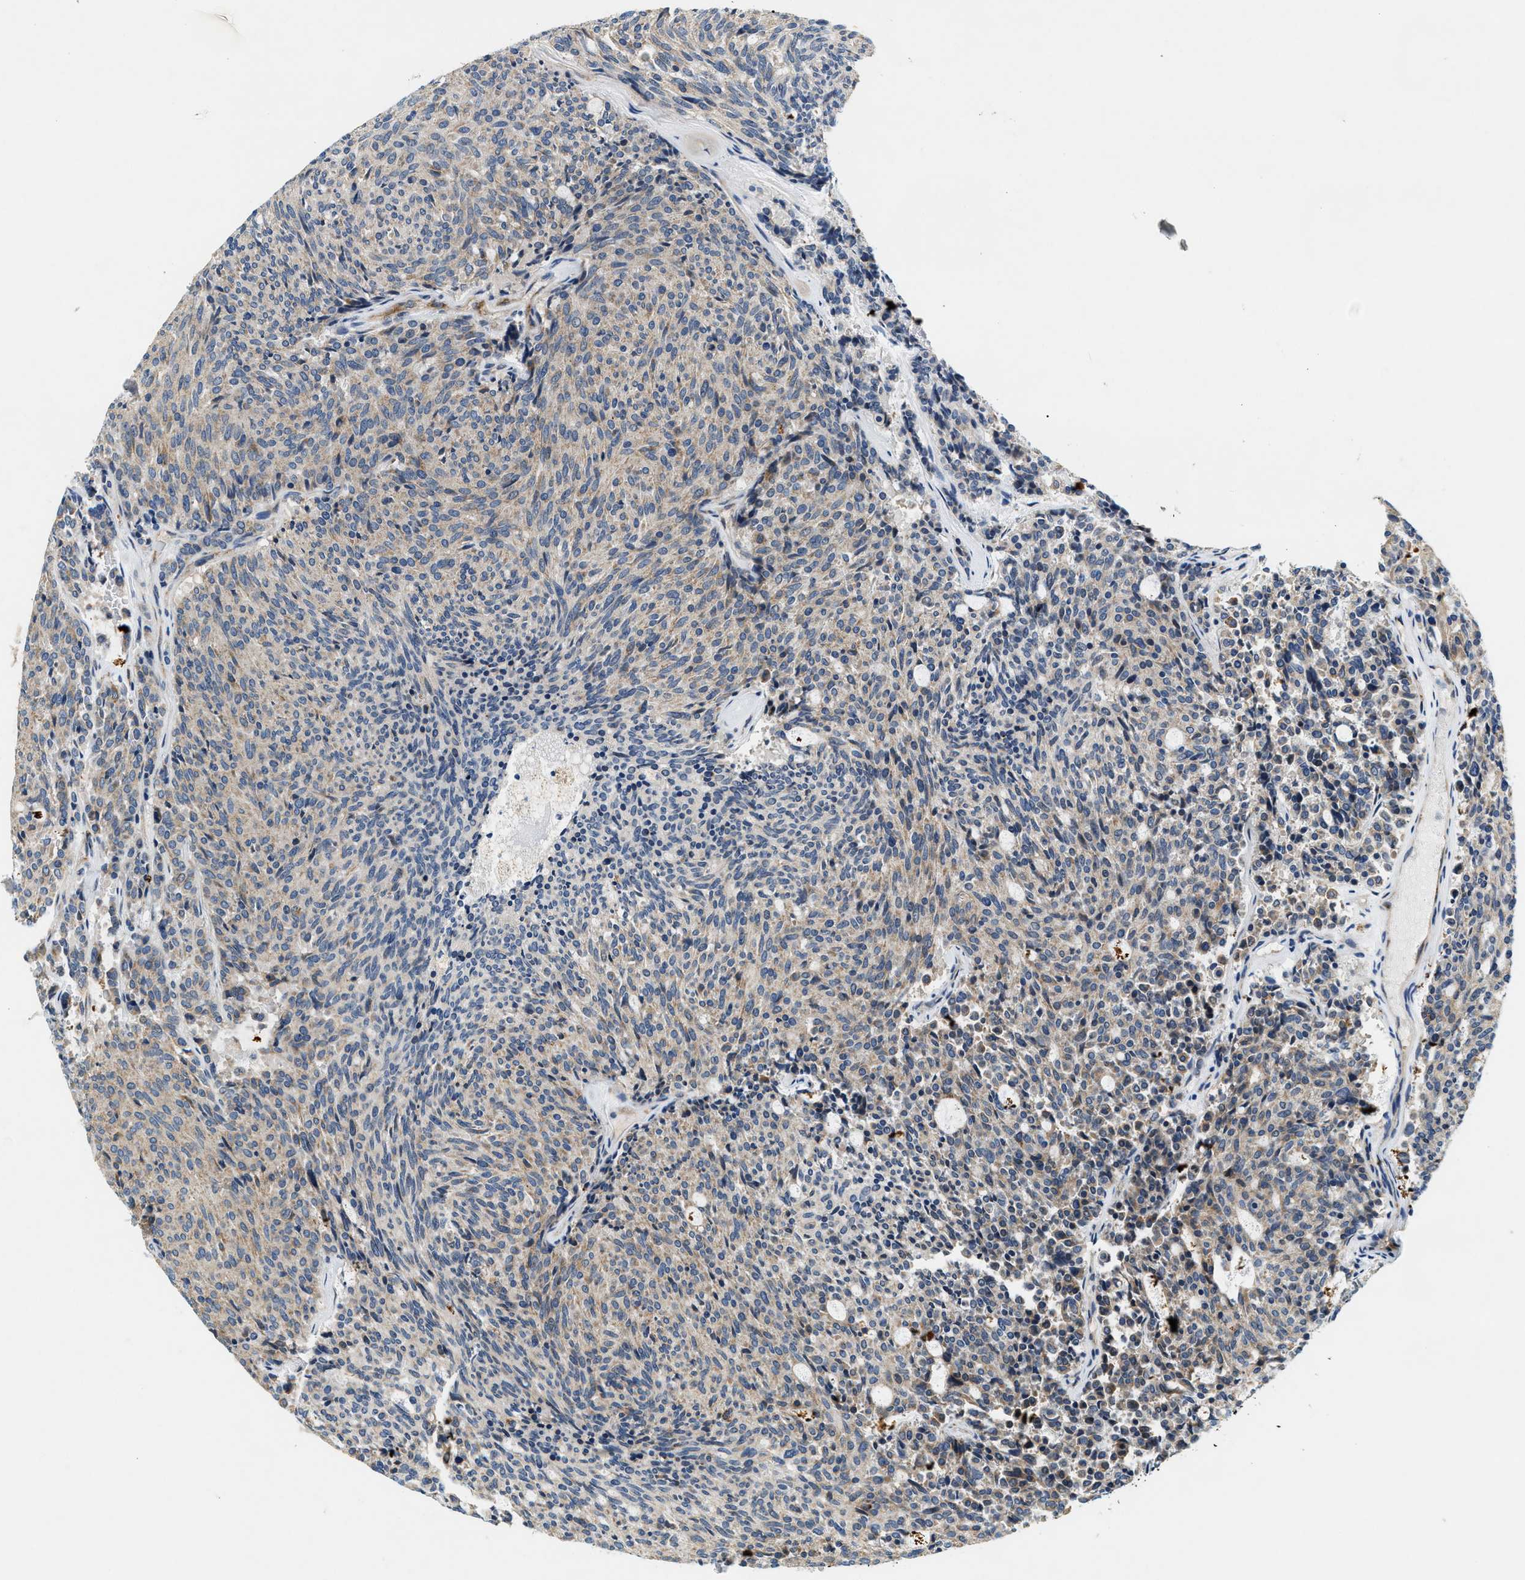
{"staining": {"intensity": "weak", "quantity": "25%-75%", "location": "cytoplasmic/membranous"}, "tissue": "carcinoid", "cell_type": "Tumor cells", "image_type": "cancer", "snomed": [{"axis": "morphology", "description": "Carcinoid, malignant, NOS"}, {"axis": "topography", "description": "Pancreas"}], "caption": "Immunohistochemistry (DAB (3,3'-diaminobenzidine)) staining of human malignant carcinoid shows weak cytoplasmic/membranous protein staining in approximately 25%-75% of tumor cells. (Stains: DAB in brown, nuclei in blue, Microscopy: brightfield microscopy at high magnification).", "gene": "DUSP10", "patient": {"sex": "female", "age": 54}}